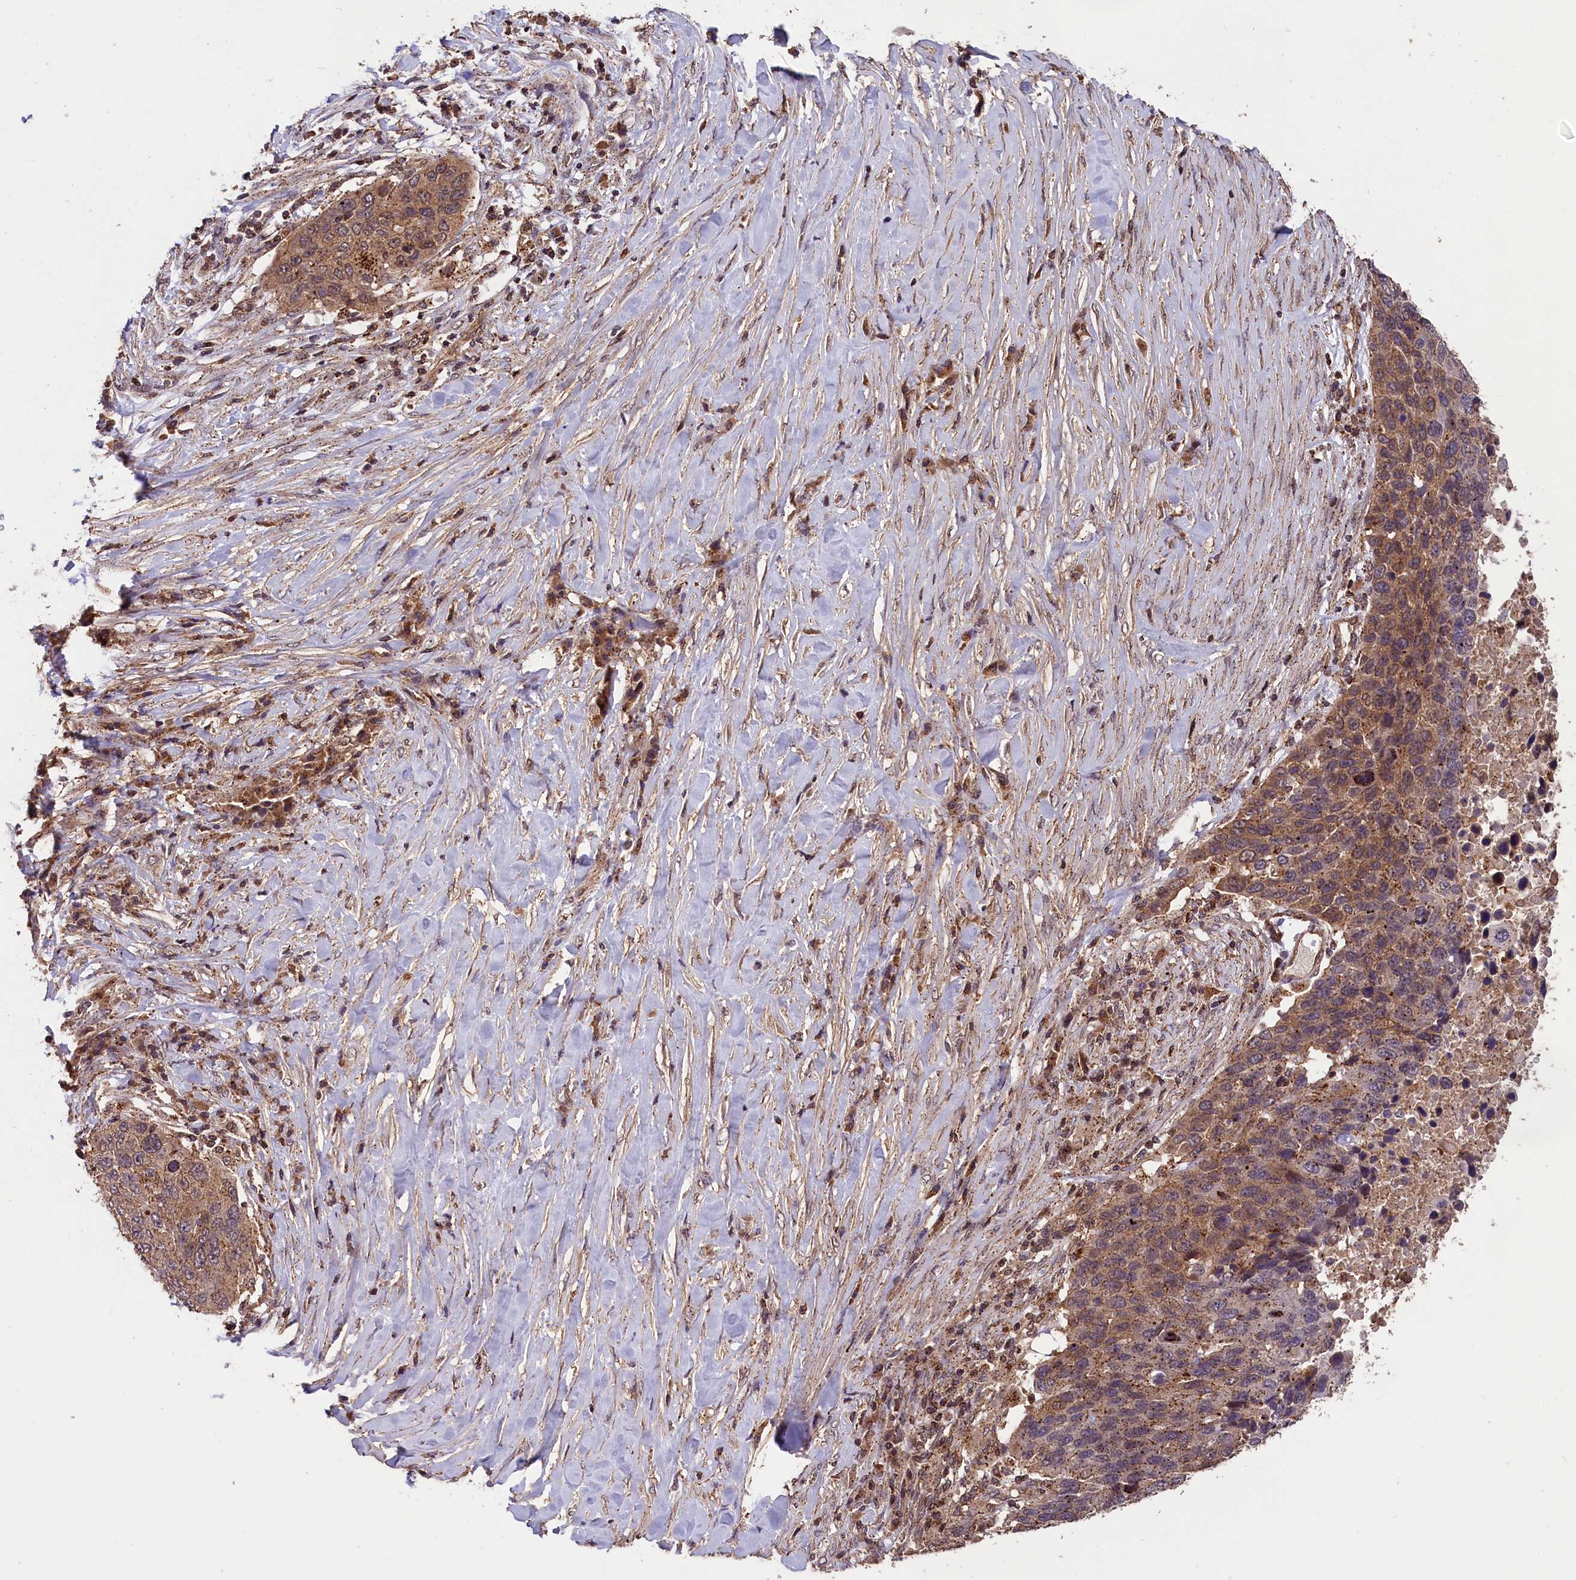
{"staining": {"intensity": "moderate", "quantity": ">75%", "location": "cytoplasmic/membranous"}, "tissue": "lung cancer", "cell_type": "Tumor cells", "image_type": "cancer", "snomed": [{"axis": "morphology", "description": "Normal tissue, NOS"}, {"axis": "morphology", "description": "Squamous cell carcinoma, NOS"}, {"axis": "topography", "description": "Lymph node"}, {"axis": "topography", "description": "Lung"}], "caption": "A high-resolution histopathology image shows IHC staining of squamous cell carcinoma (lung), which shows moderate cytoplasmic/membranous expression in approximately >75% of tumor cells.", "gene": "IST1", "patient": {"sex": "male", "age": 66}}